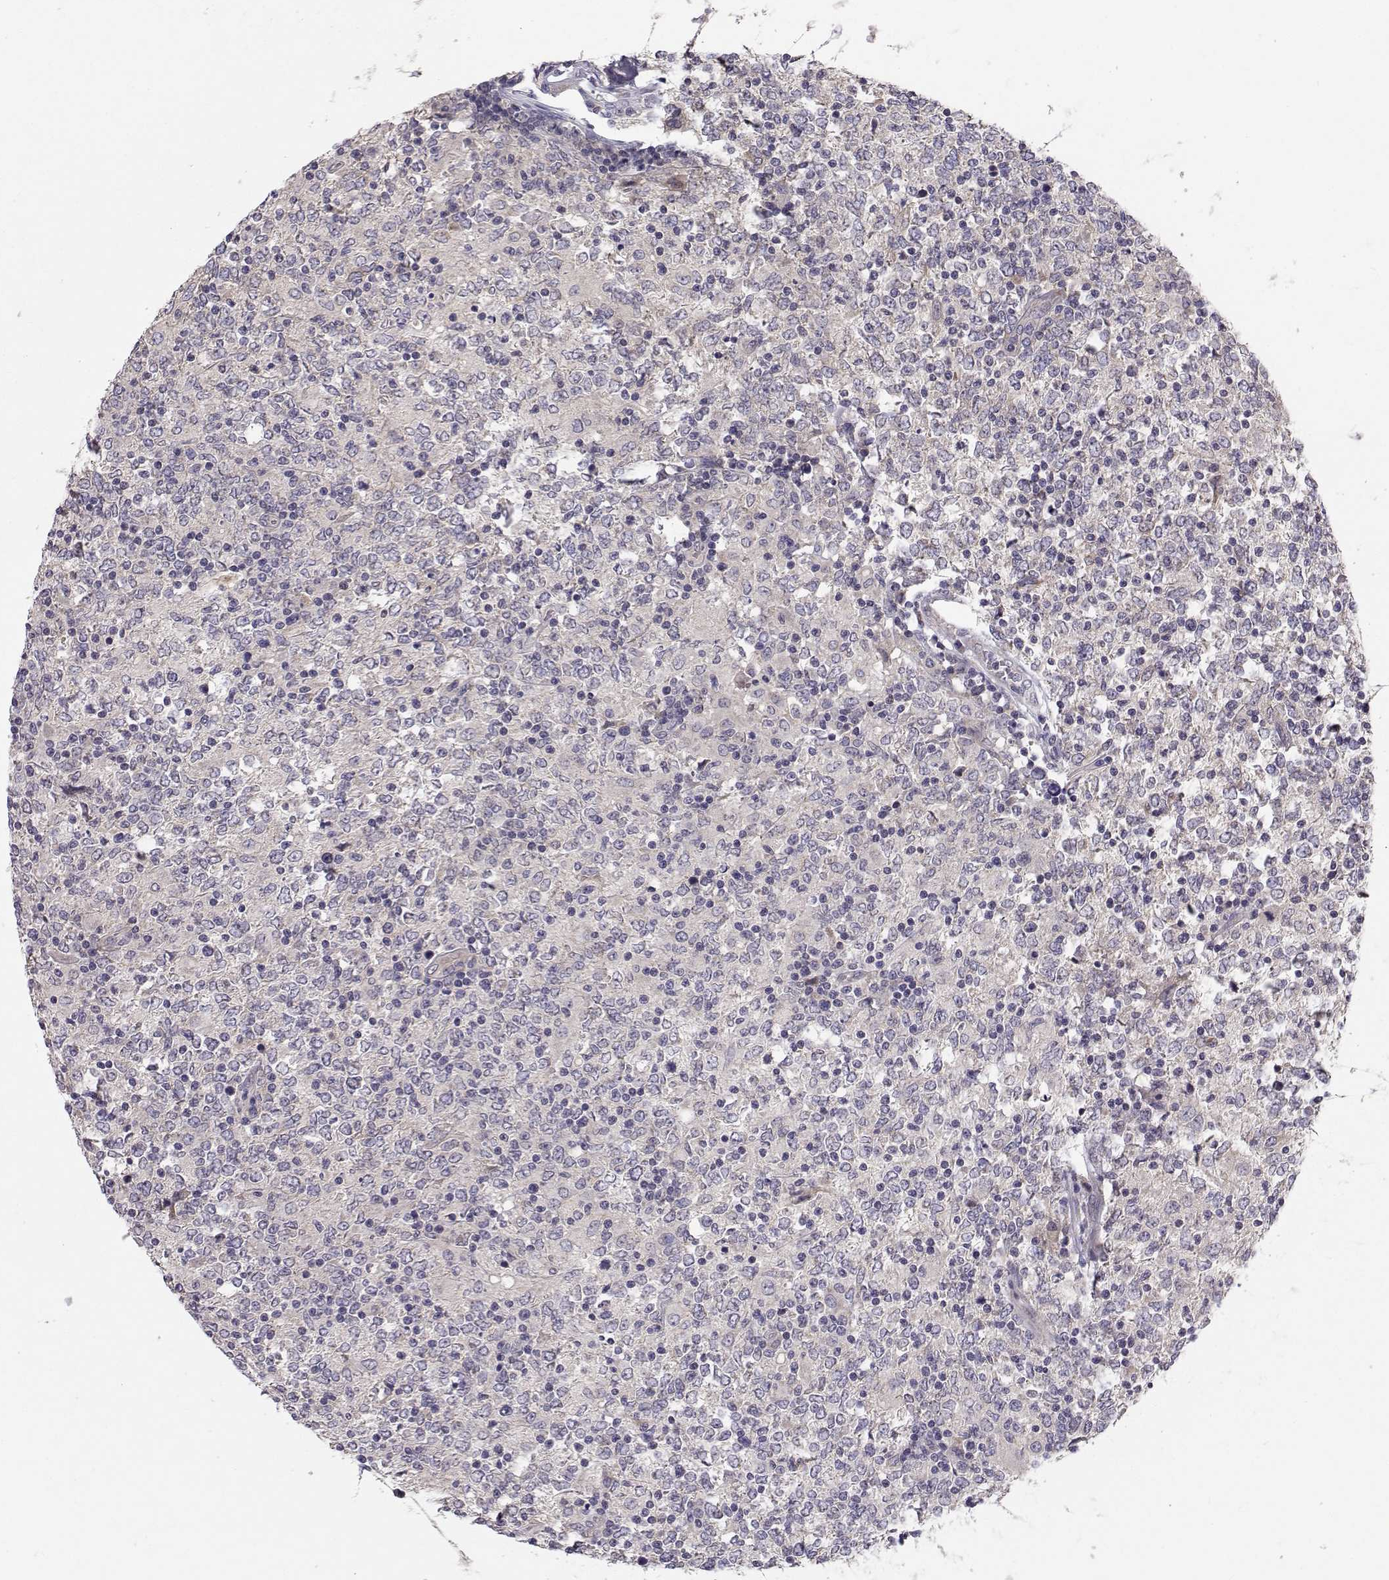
{"staining": {"intensity": "negative", "quantity": "none", "location": "none"}, "tissue": "lymphoma", "cell_type": "Tumor cells", "image_type": "cancer", "snomed": [{"axis": "morphology", "description": "Malignant lymphoma, non-Hodgkin's type, High grade"}, {"axis": "topography", "description": "Lymph node"}], "caption": "Lymphoma was stained to show a protein in brown. There is no significant positivity in tumor cells.", "gene": "PEX5L", "patient": {"sex": "female", "age": 84}}